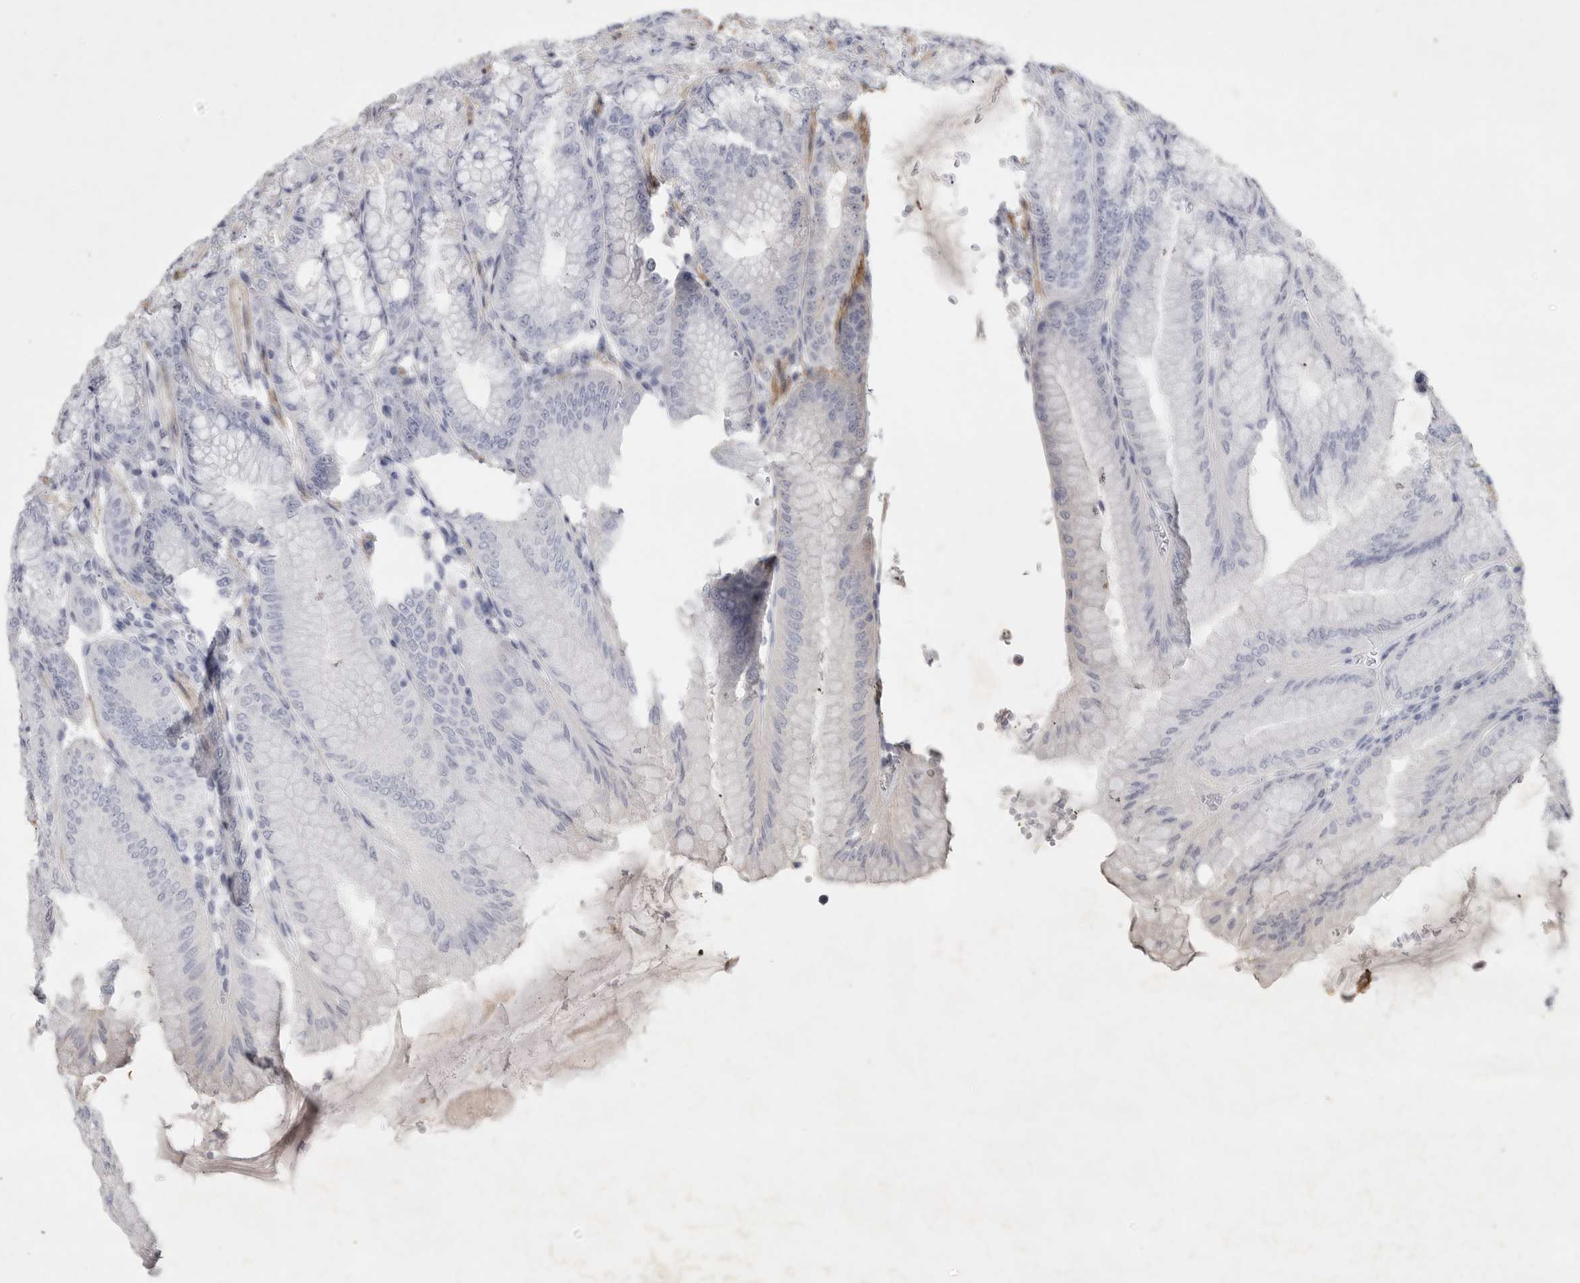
{"staining": {"intensity": "negative", "quantity": "none", "location": "none"}, "tissue": "stomach", "cell_type": "Glandular cells", "image_type": "normal", "snomed": [{"axis": "morphology", "description": "Normal tissue, NOS"}, {"axis": "topography", "description": "Stomach, lower"}], "caption": "This is an immunohistochemistry image of unremarkable stomach. There is no staining in glandular cells.", "gene": "TNR", "patient": {"sex": "male", "age": 71}}